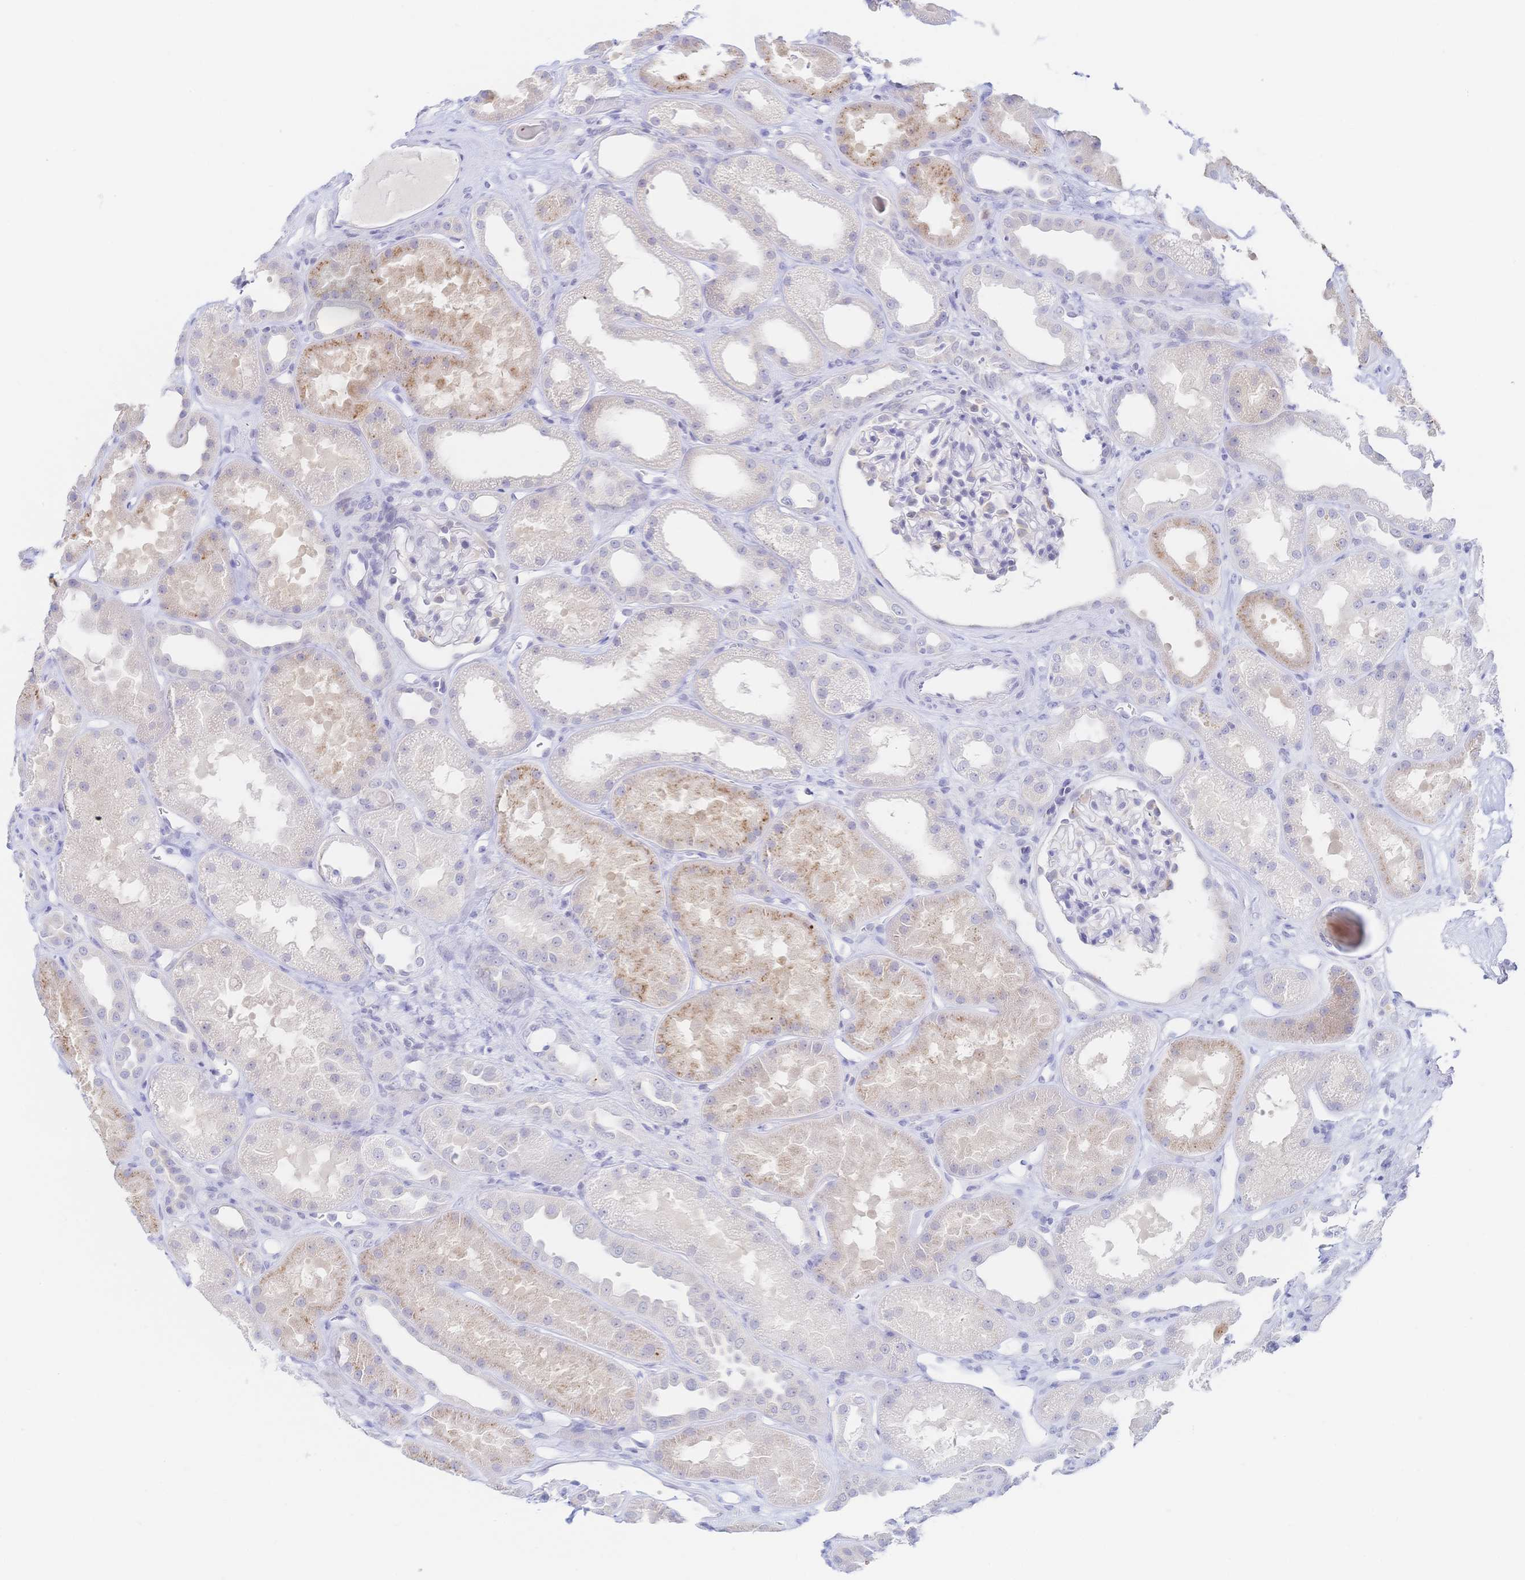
{"staining": {"intensity": "negative", "quantity": "none", "location": "none"}, "tissue": "kidney", "cell_type": "Cells in glomeruli", "image_type": "normal", "snomed": [{"axis": "morphology", "description": "Normal tissue, NOS"}, {"axis": "topography", "description": "Kidney"}], "caption": "Unremarkable kidney was stained to show a protein in brown. There is no significant positivity in cells in glomeruli. (Immunohistochemistry (ihc), brightfield microscopy, high magnification).", "gene": "SIAH3", "patient": {"sex": "male", "age": 61}}